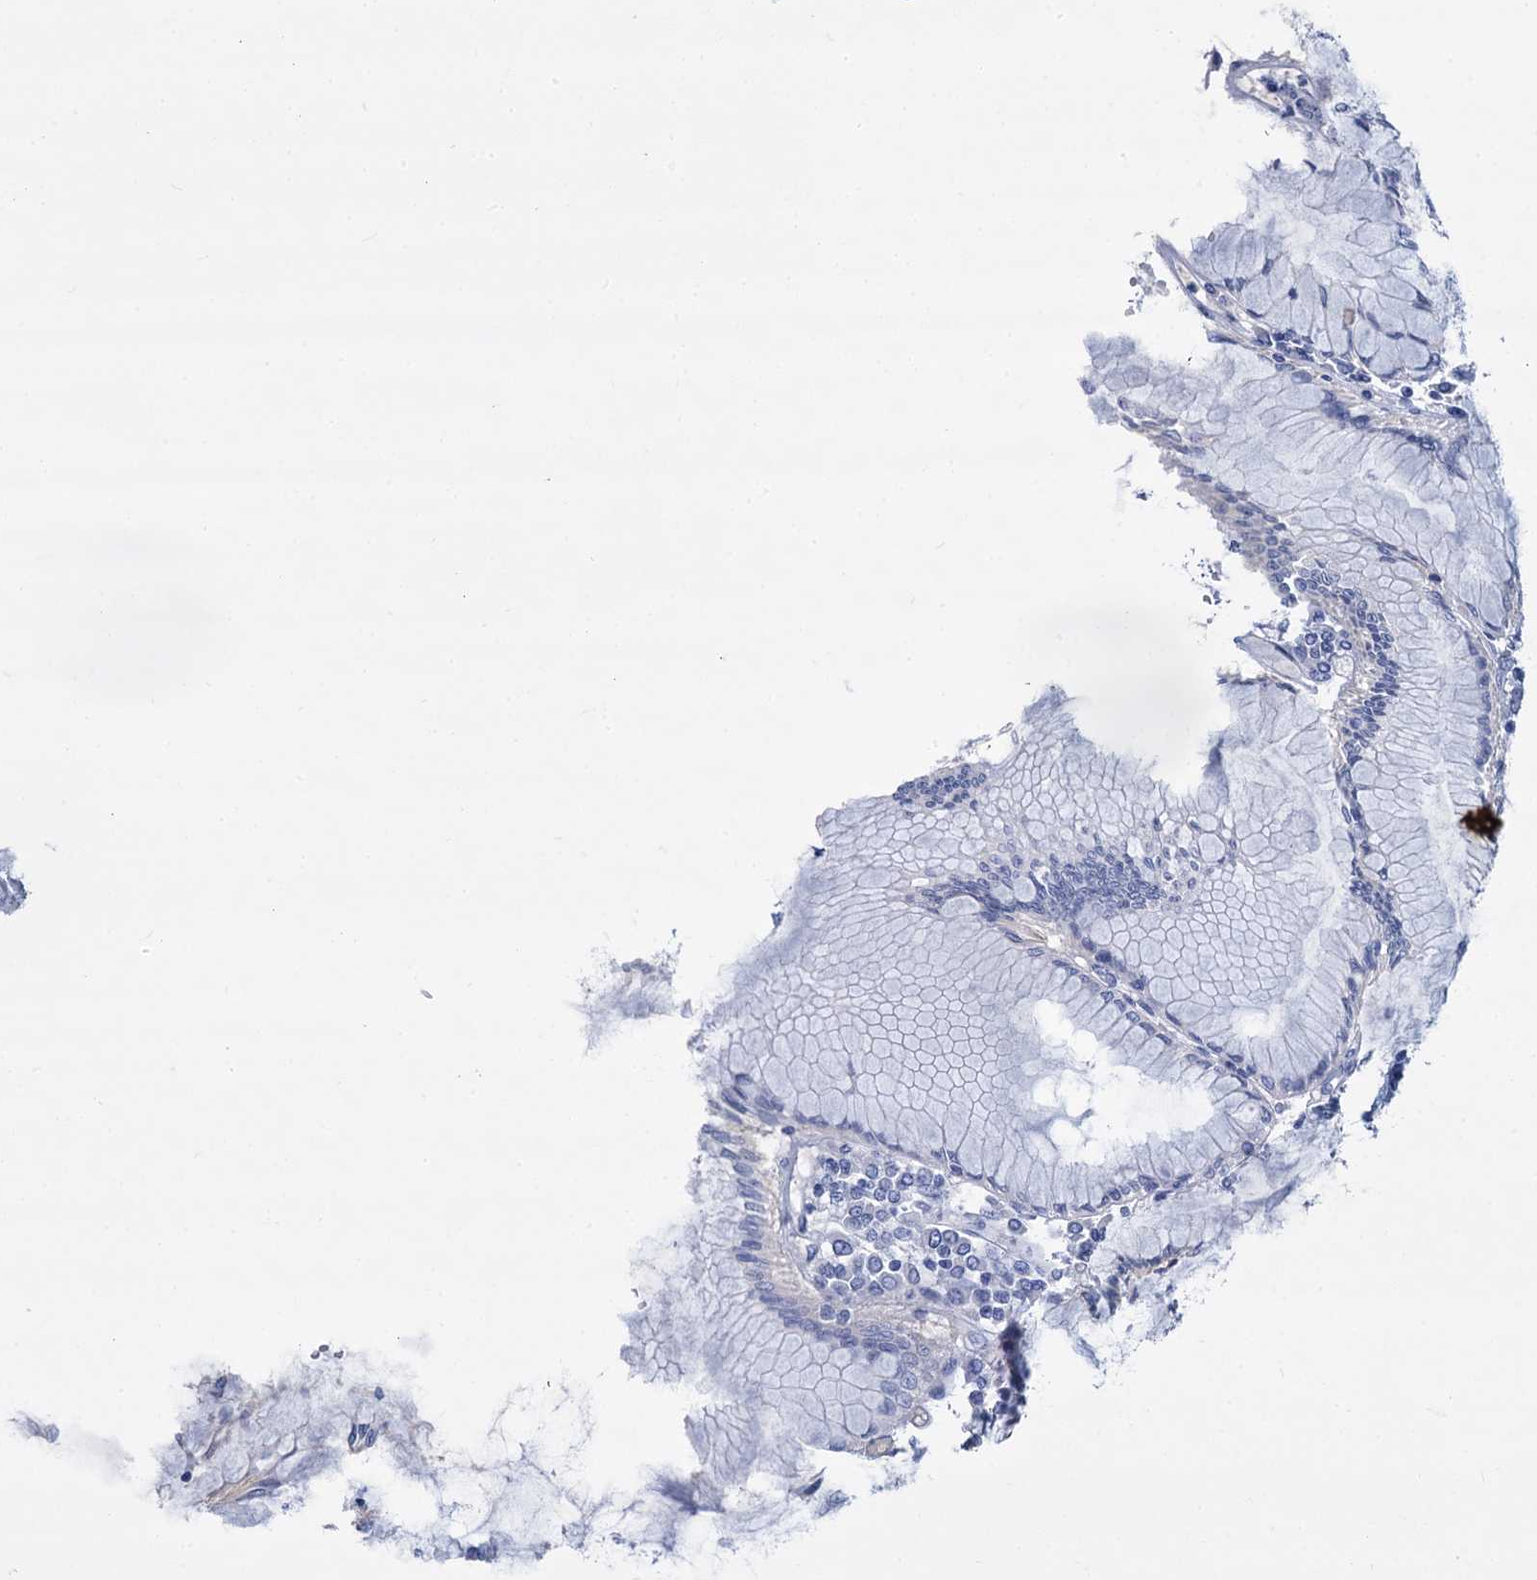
{"staining": {"intensity": "moderate", "quantity": "<25%", "location": "cytoplasmic/membranous"}, "tissue": "stomach", "cell_type": "Glandular cells", "image_type": "normal", "snomed": [{"axis": "morphology", "description": "Normal tissue, NOS"}, {"axis": "topography", "description": "Stomach"}], "caption": "Normal stomach was stained to show a protein in brown. There is low levels of moderate cytoplasmic/membranous expression in approximately <25% of glandular cells. The staining was performed using DAB to visualize the protein expression in brown, while the nuclei were stained in blue with hematoxylin (Magnification: 20x).", "gene": "TRIM77", "patient": {"sex": "female", "age": 57}}